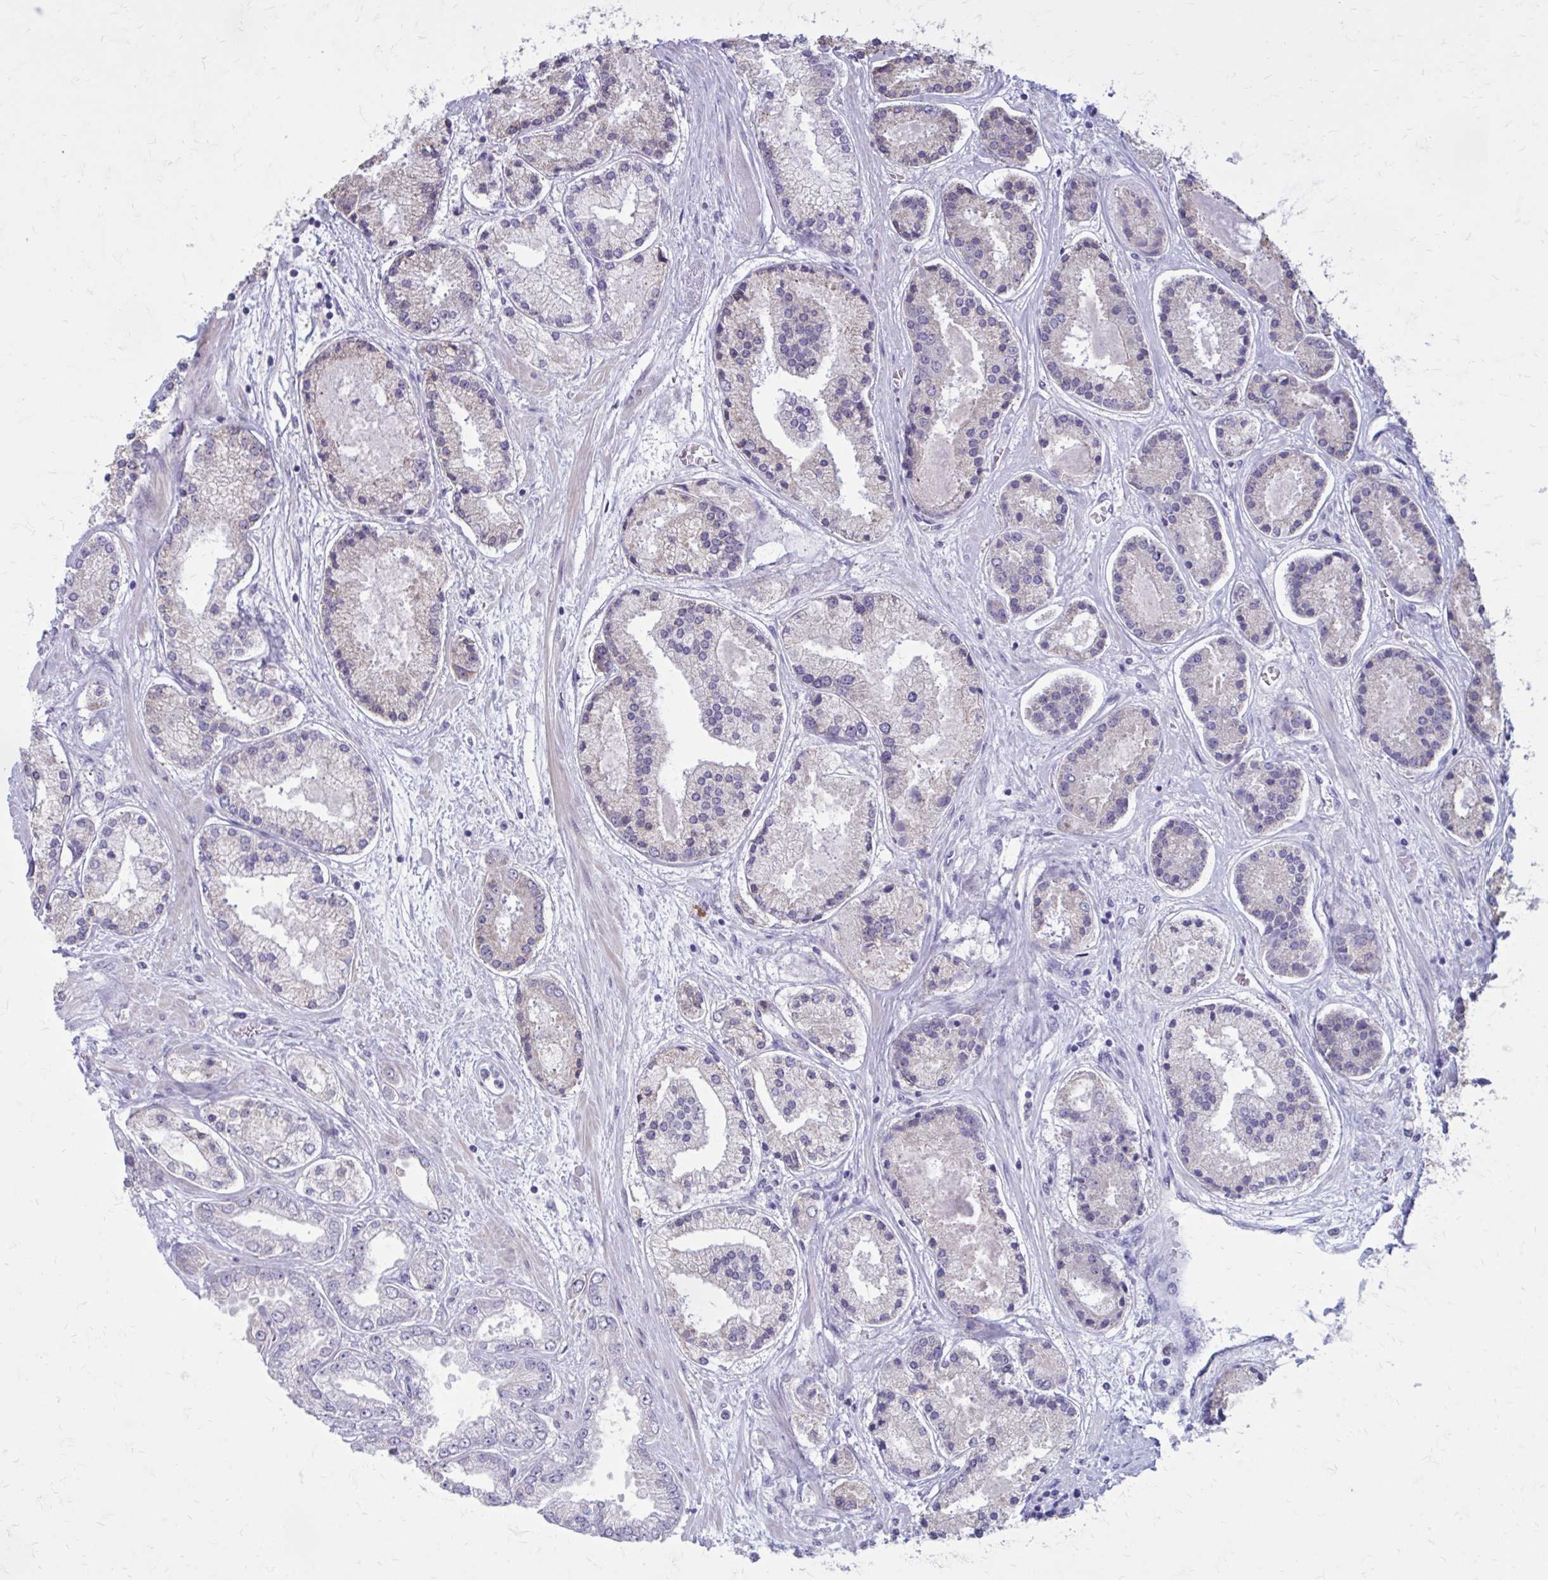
{"staining": {"intensity": "negative", "quantity": "none", "location": "none"}, "tissue": "prostate cancer", "cell_type": "Tumor cells", "image_type": "cancer", "snomed": [{"axis": "morphology", "description": "Adenocarcinoma, High grade"}, {"axis": "topography", "description": "Prostate"}], "caption": "The immunohistochemistry histopathology image has no significant expression in tumor cells of adenocarcinoma (high-grade) (prostate) tissue. Nuclei are stained in blue.", "gene": "PROSER1", "patient": {"sex": "male", "age": 67}}